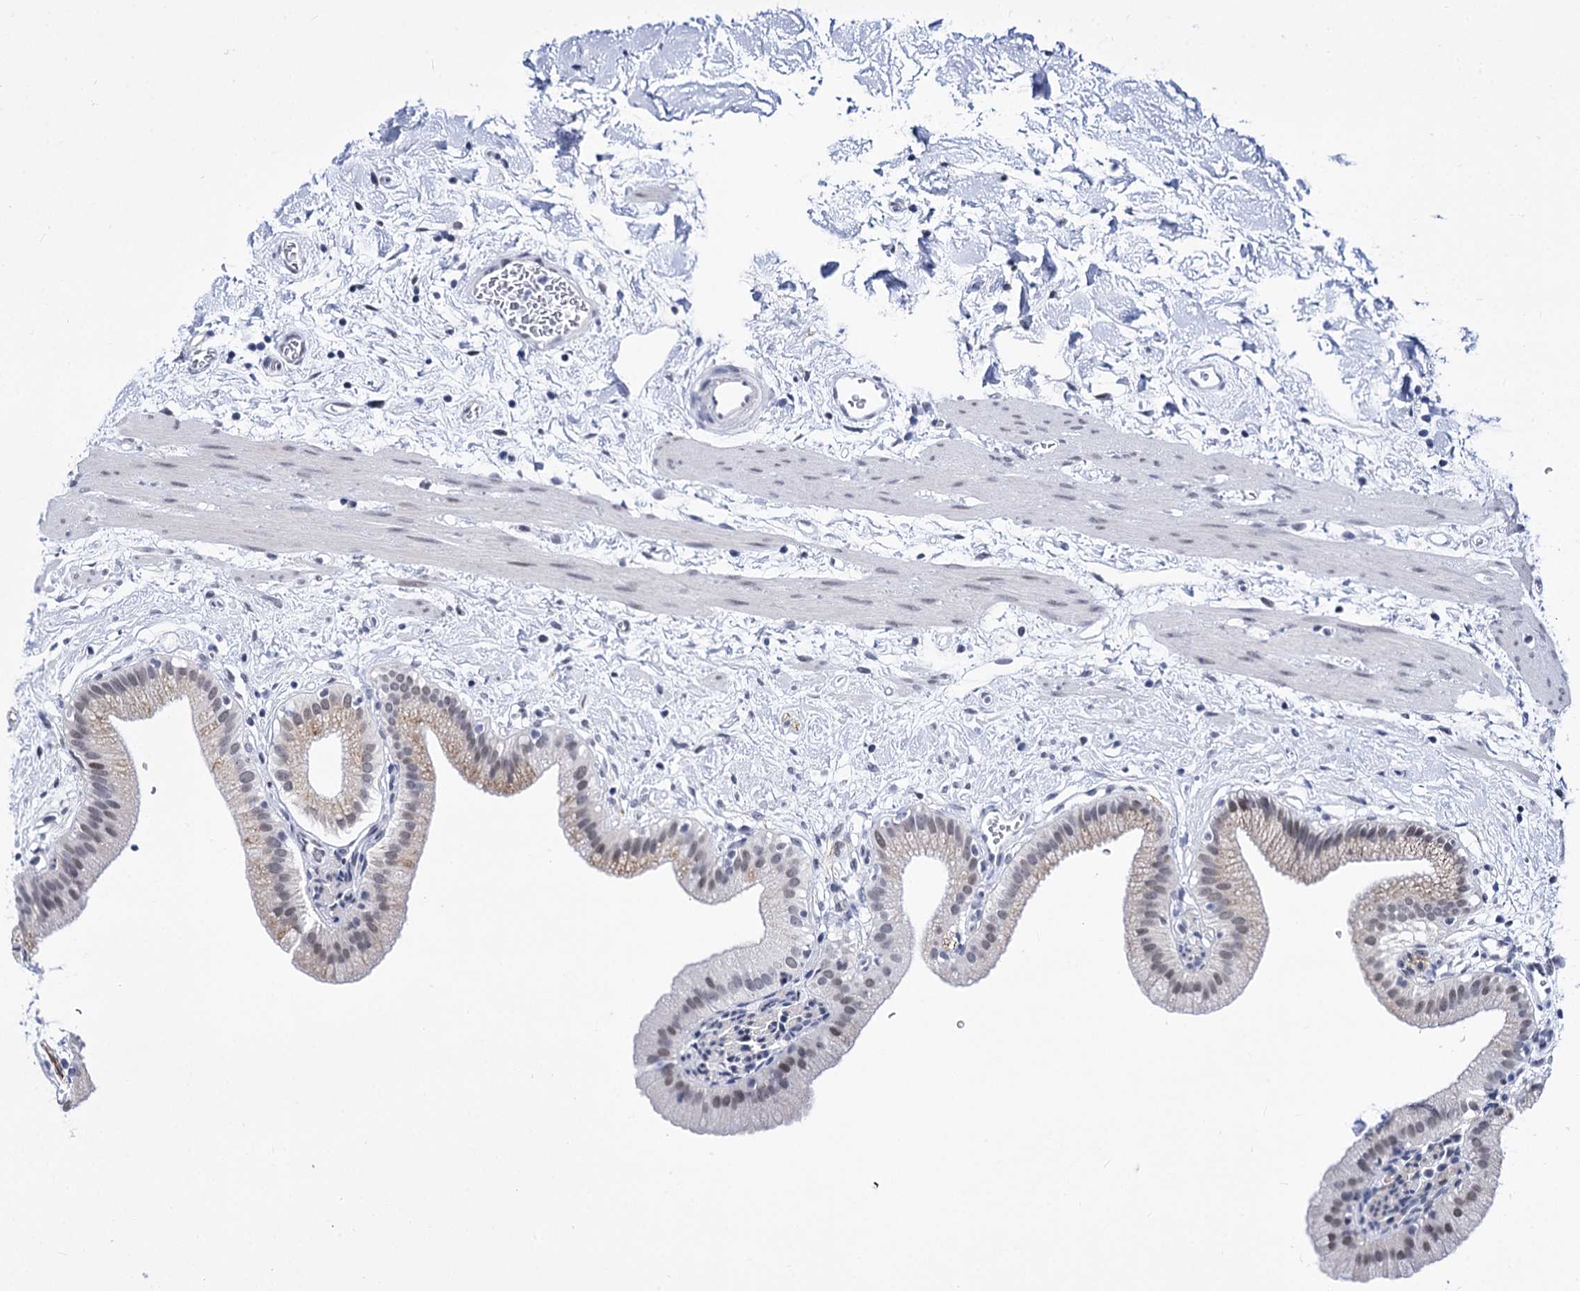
{"staining": {"intensity": "weak", "quantity": "<25%", "location": "cytoplasmic/membranous,nuclear"}, "tissue": "gallbladder", "cell_type": "Glandular cells", "image_type": "normal", "snomed": [{"axis": "morphology", "description": "Normal tissue, NOS"}, {"axis": "topography", "description": "Gallbladder"}], "caption": "Immunohistochemistry of benign gallbladder shows no positivity in glandular cells.", "gene": "POU4F3", "patient": {"sex": "male", "age": 55}}